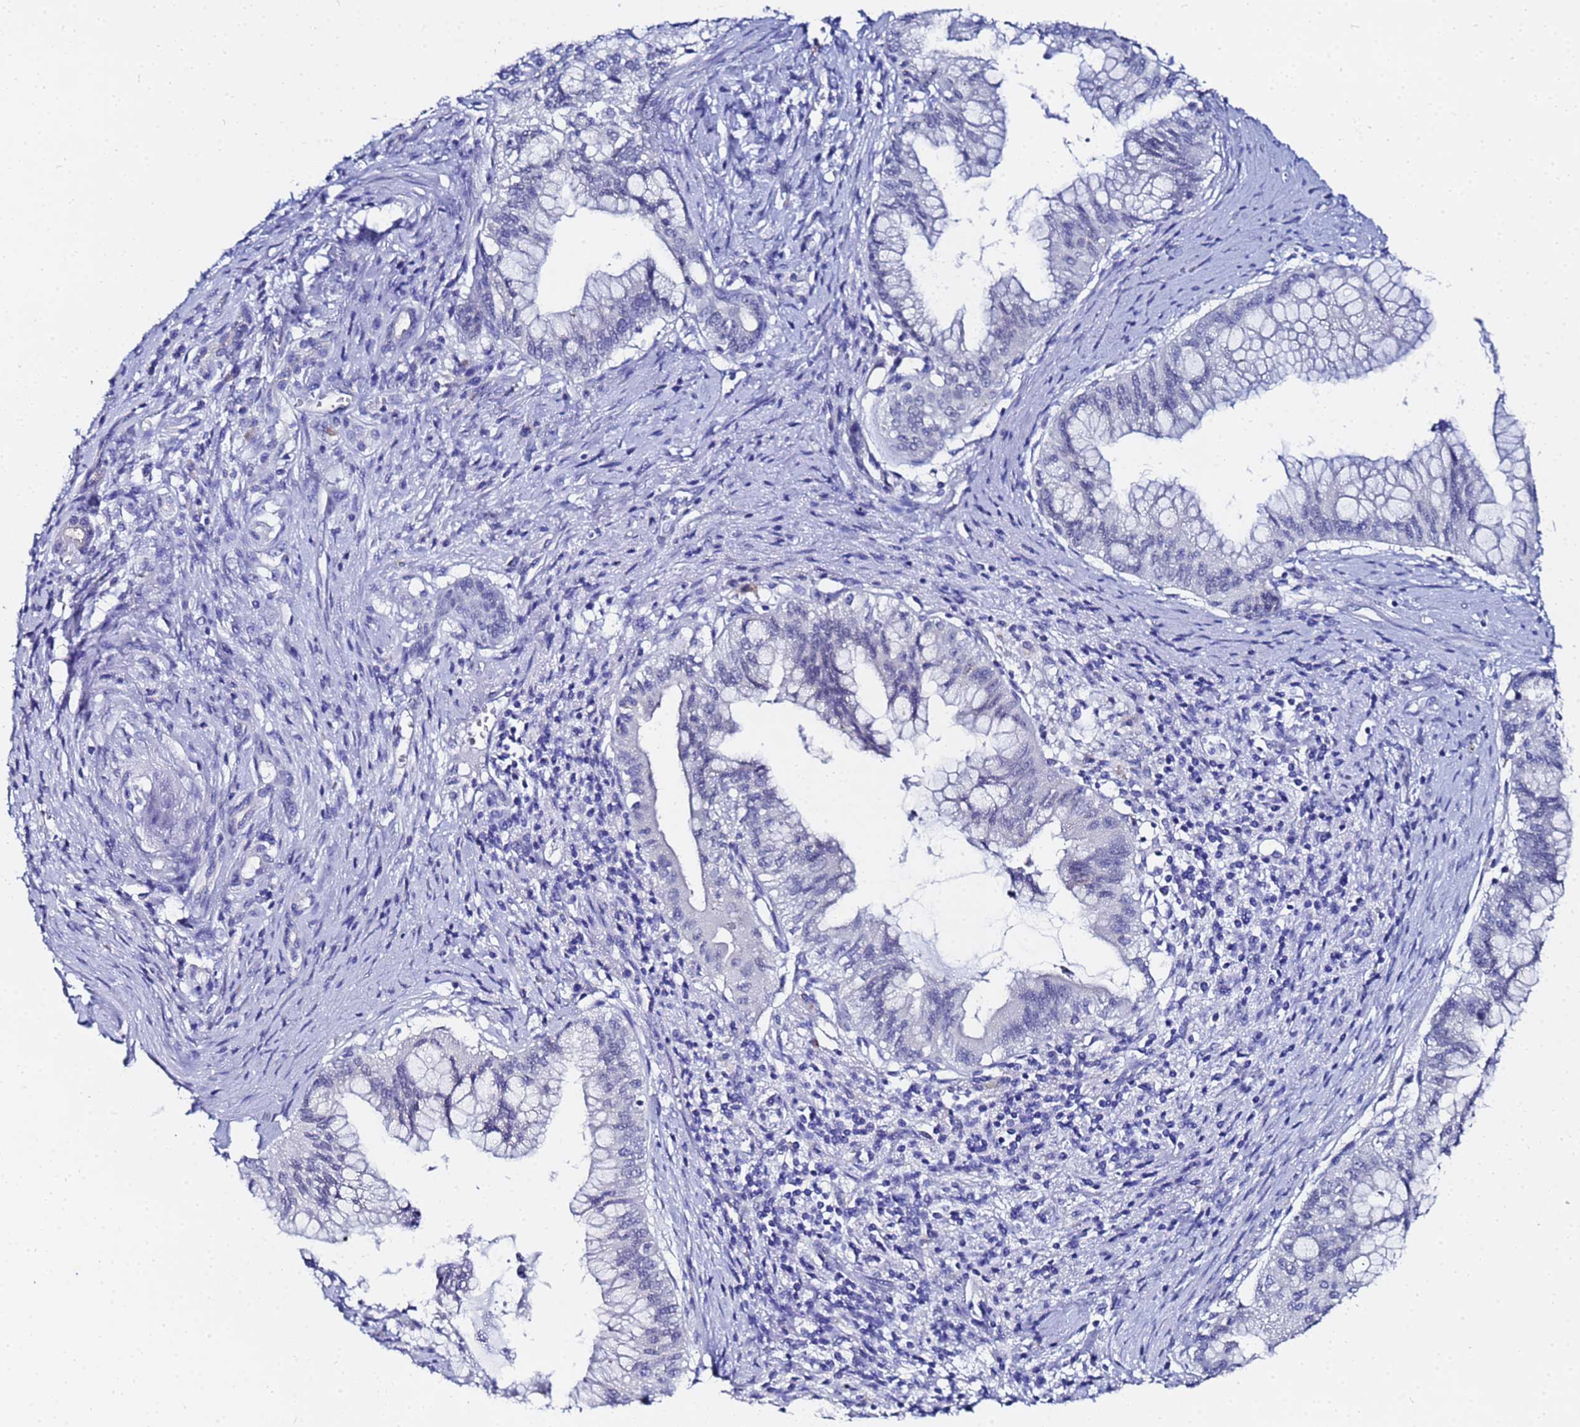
{"staining": {"intensity": "negative", "quantity": "none", "location": "none"}, "tissue": "pancreatic cancer", "cell_type": "Tumor cells", "image_type": "cancer", "snomed": [{"axis": "morphology", "description": "Adenocarcinoma, NOS"}, {"axis": "topography", "description": "Pancreas"}], "caption": "A high-resolution histopathology image shows immunohistochemistry (IHC) staining of pancreatic adenocarcinoma, which reveals no significant positivity in tumor cells. Brightfield microscopy of immunohistochemistry (IHC) stained with DAB (3,3'-diaminobenzidine) (brown) and hematoxylin (blue), captured at high magnification.", "gene": "ZNF26", "patient": {"sex": "male", "age": 46}}